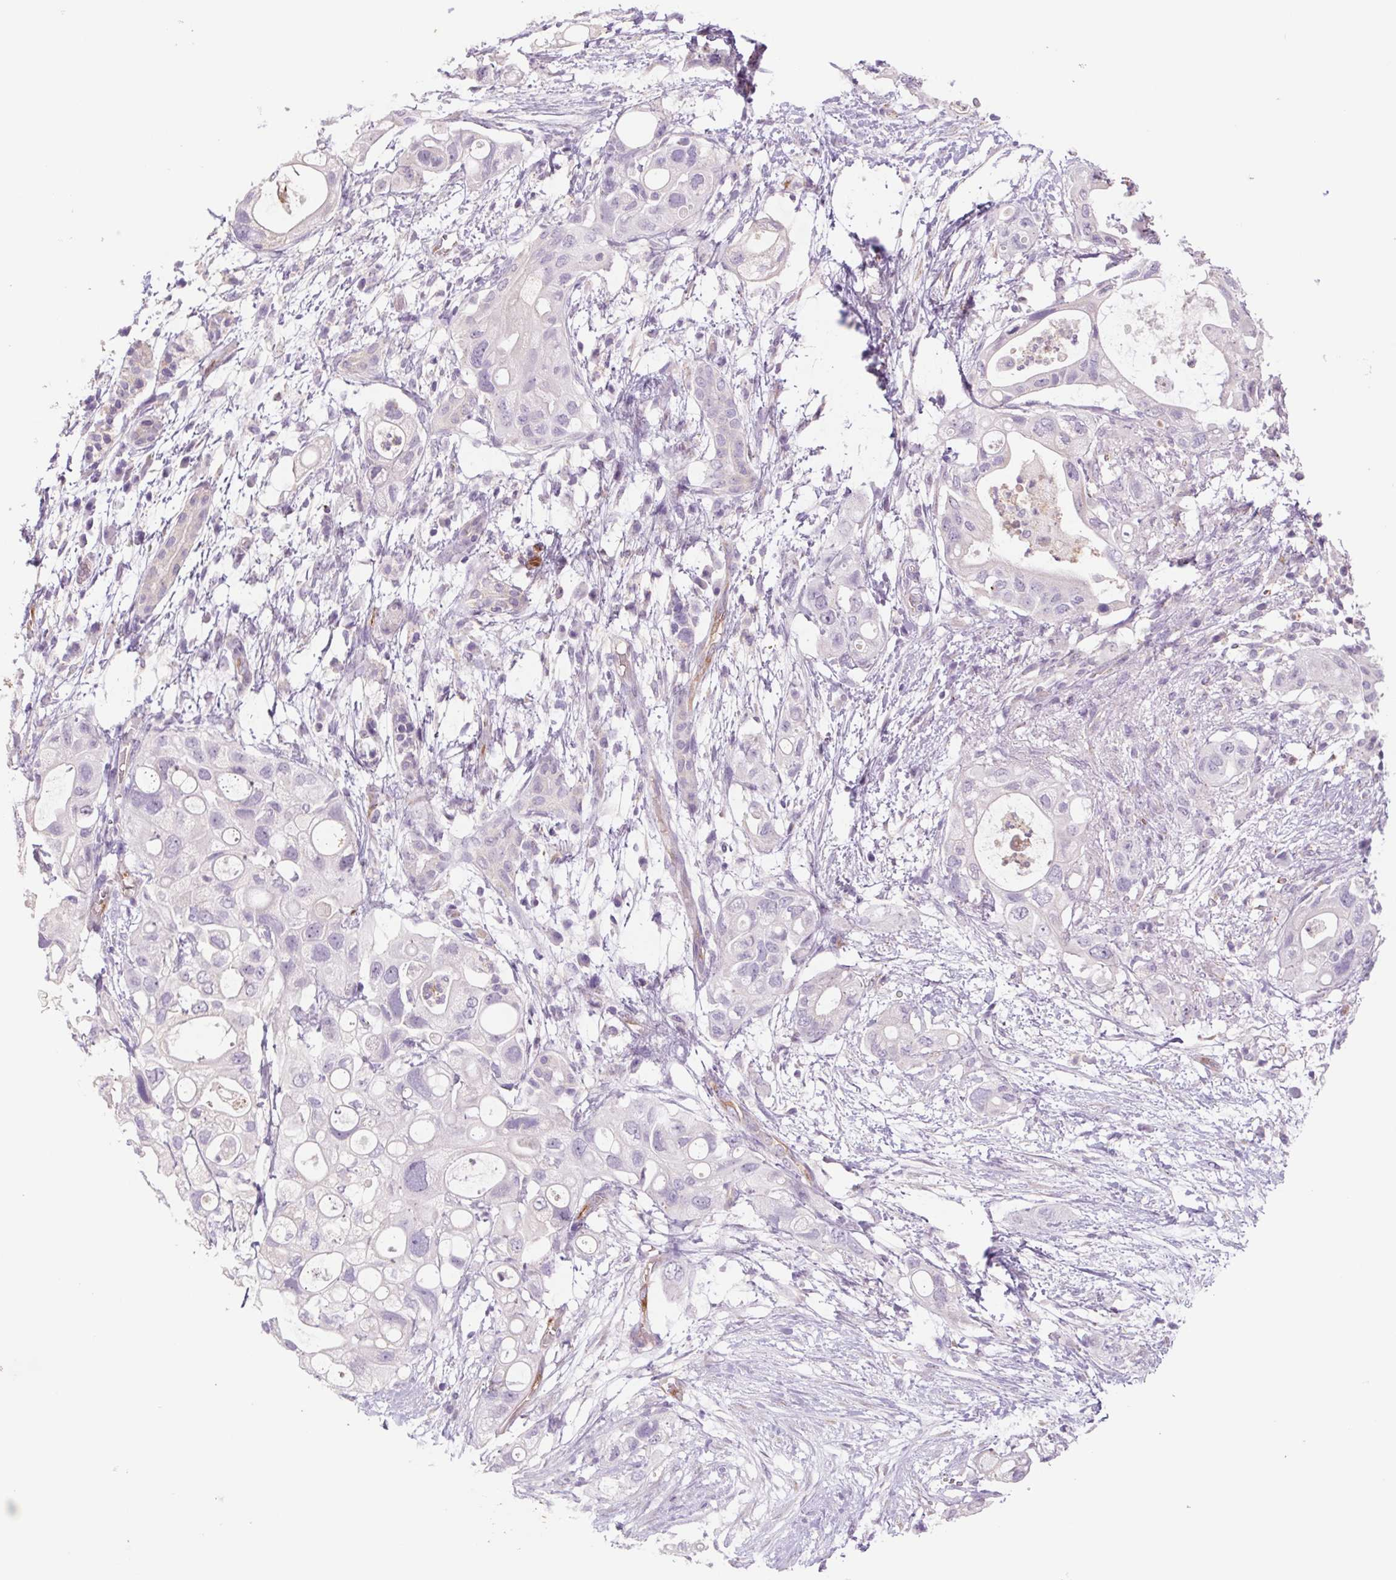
{"staining": {"intensity": "negative", "quantity": "none", "location": "none"}, "tissue": "pancreatic cancer", "cell_type": "Tumor cells", "image_type": "cancer", "snomed": [{"axis": "morphology", "description": "Adenocarcinoma, NOS"}, {"axis": "topography", "description": "Pancreas"}], "caption": "Tumor cells are negative for brown protein staining in adenocarcinoma (pancreatic).", "gene": "IGFL3", "patient": {"sex": "female", "age": 72}}